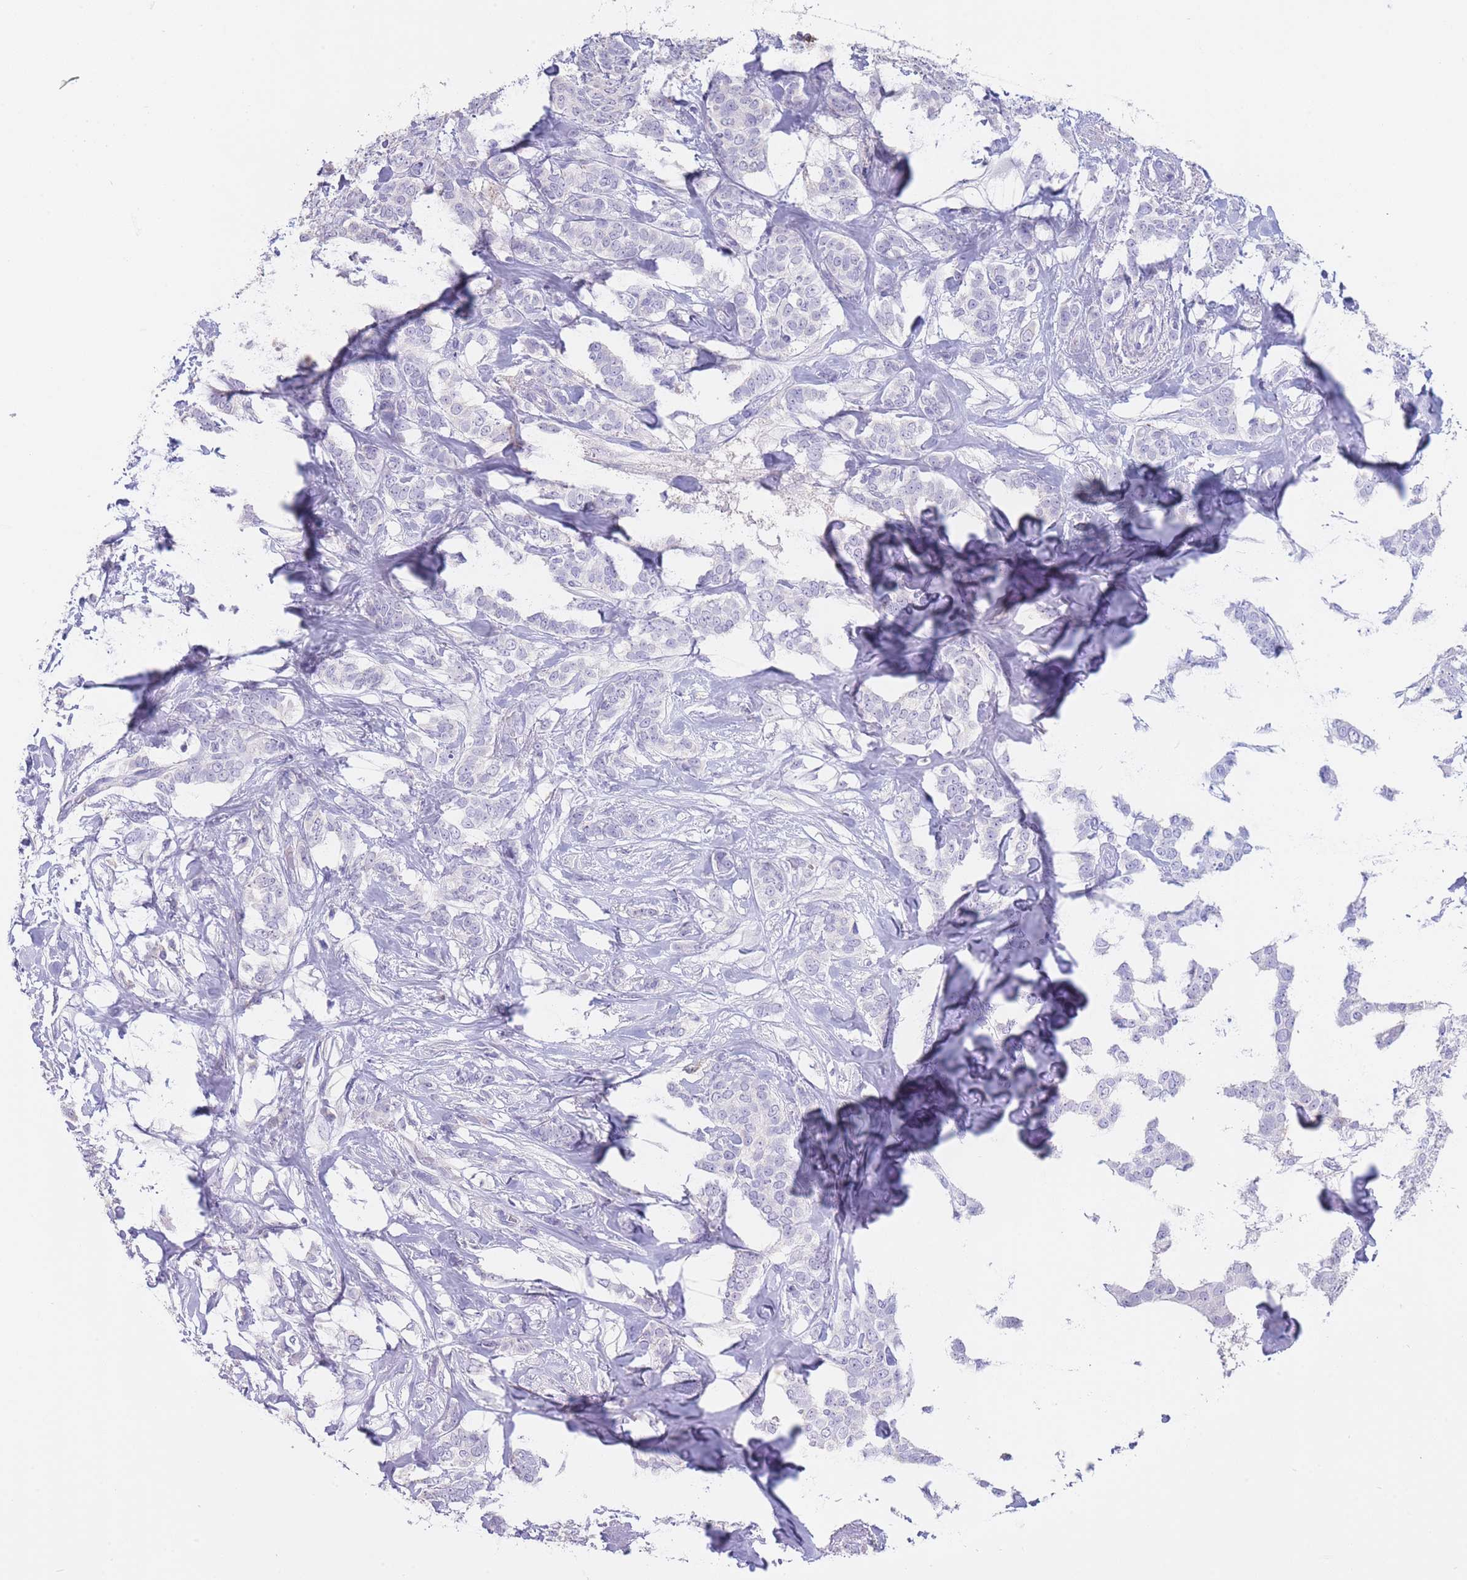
{"staining": {"intensity": "negative", "quantity": "none", "location": "none"}, "tissue": "breast cancer", "cell_type": "Tumor cells", "image_type": "cancer", "snomed": [{"axis": "morphology", "description": "Duct carcinoma"}, {"axis": "topography", "description": "Breast"}], "caption": "Infiltrating ductal carcinoma (breast) was stained to show a protein in brown. There is no significant staining in tumor cells.", "gene": "CD37", "patient": {"sex": "female", "age": 72}}